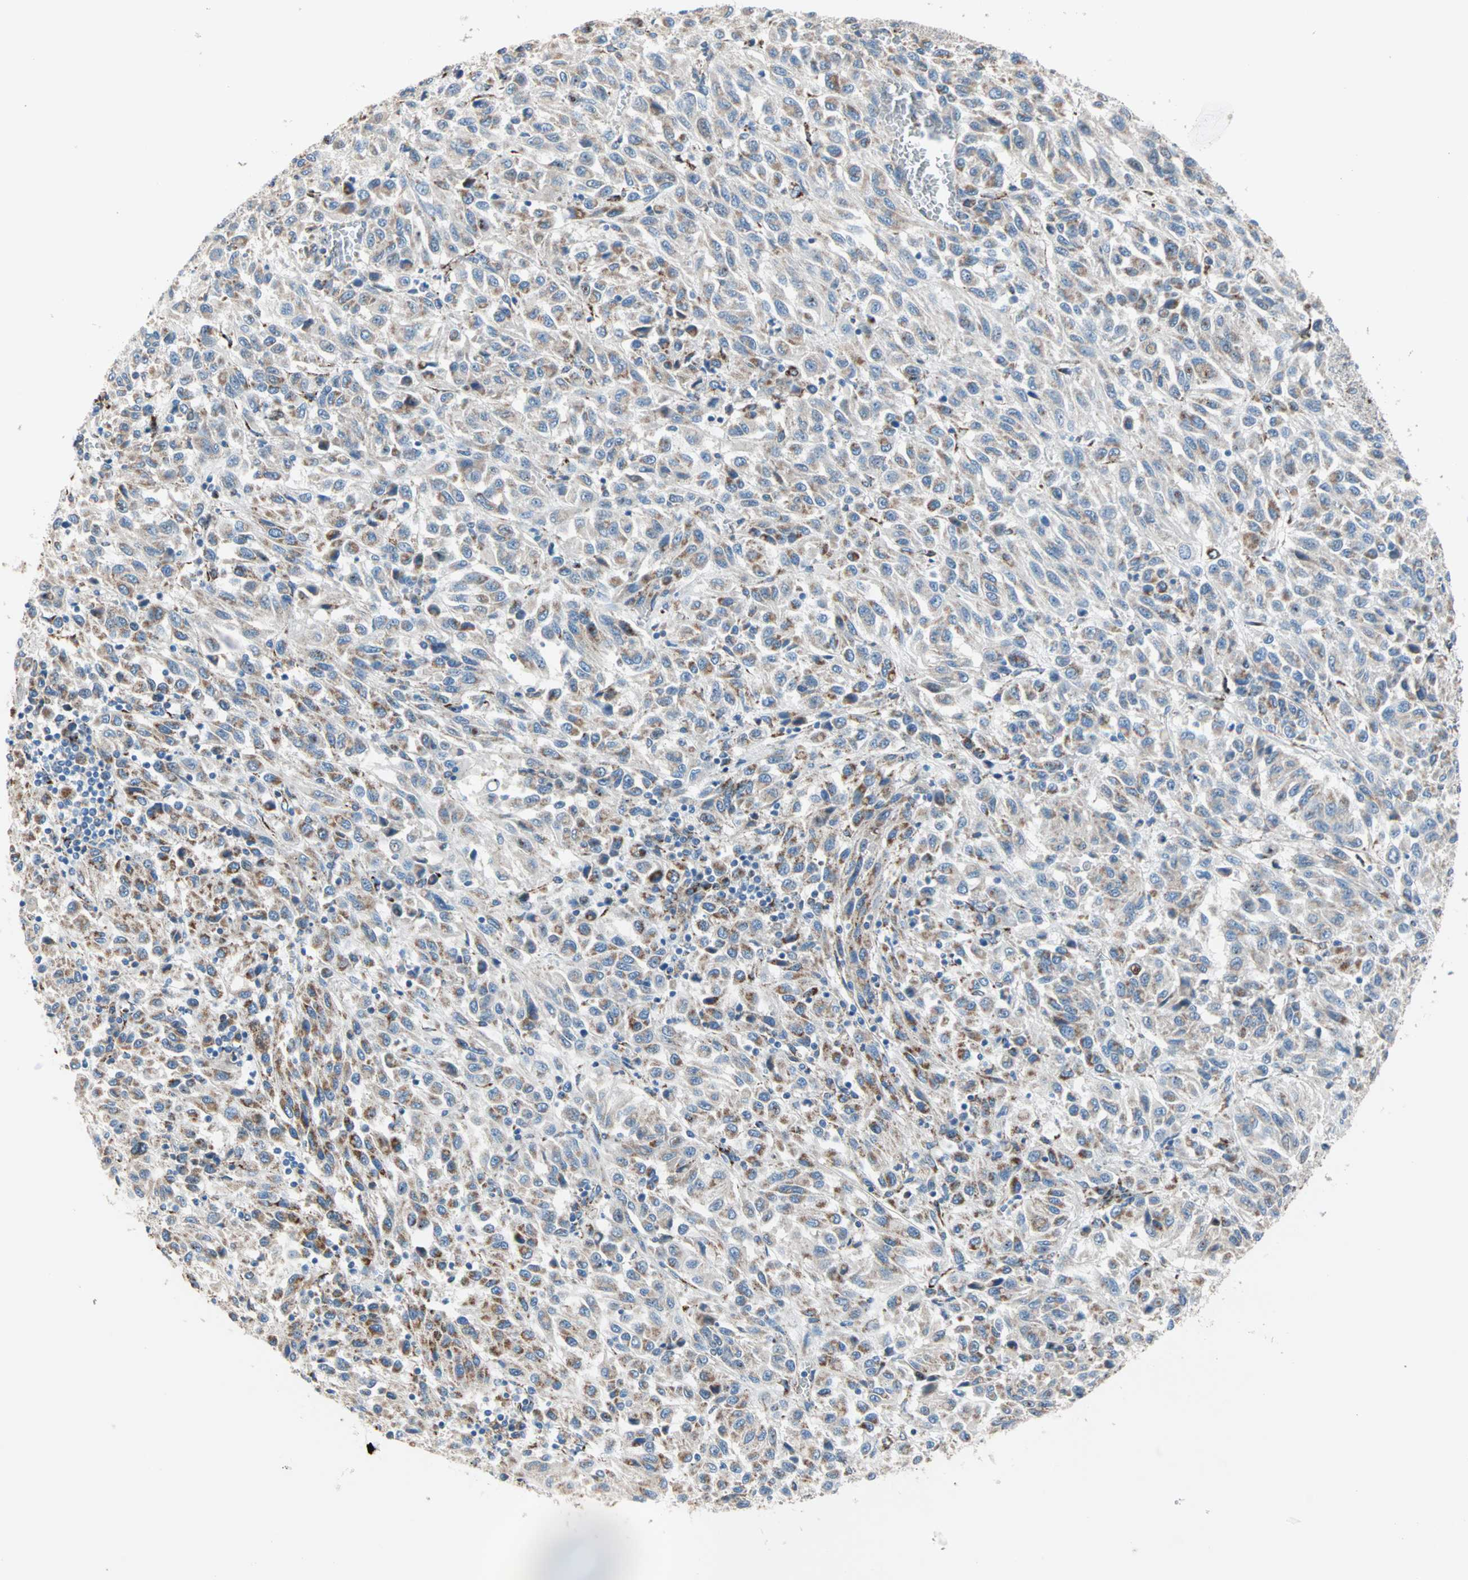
{"staining": {"intensity": "moderate", "quantity": "25%-75%", "location": "cytoplasmic/membranous"}, "tissue": "melanoma", "cell_type": "Tumor cells", "image_type": "cancer", "snomed": [{"axis": "morphology", "description": "Malignant melanoma, Metastatic site"}, {"axis": "topography", "description": "Lung"}], "caption": "Human melanoma stained with a protein marker demonstrates moderate staining in tumor cells.", "gene": "TST", "patient": {"sex": "male", "age": 64}}